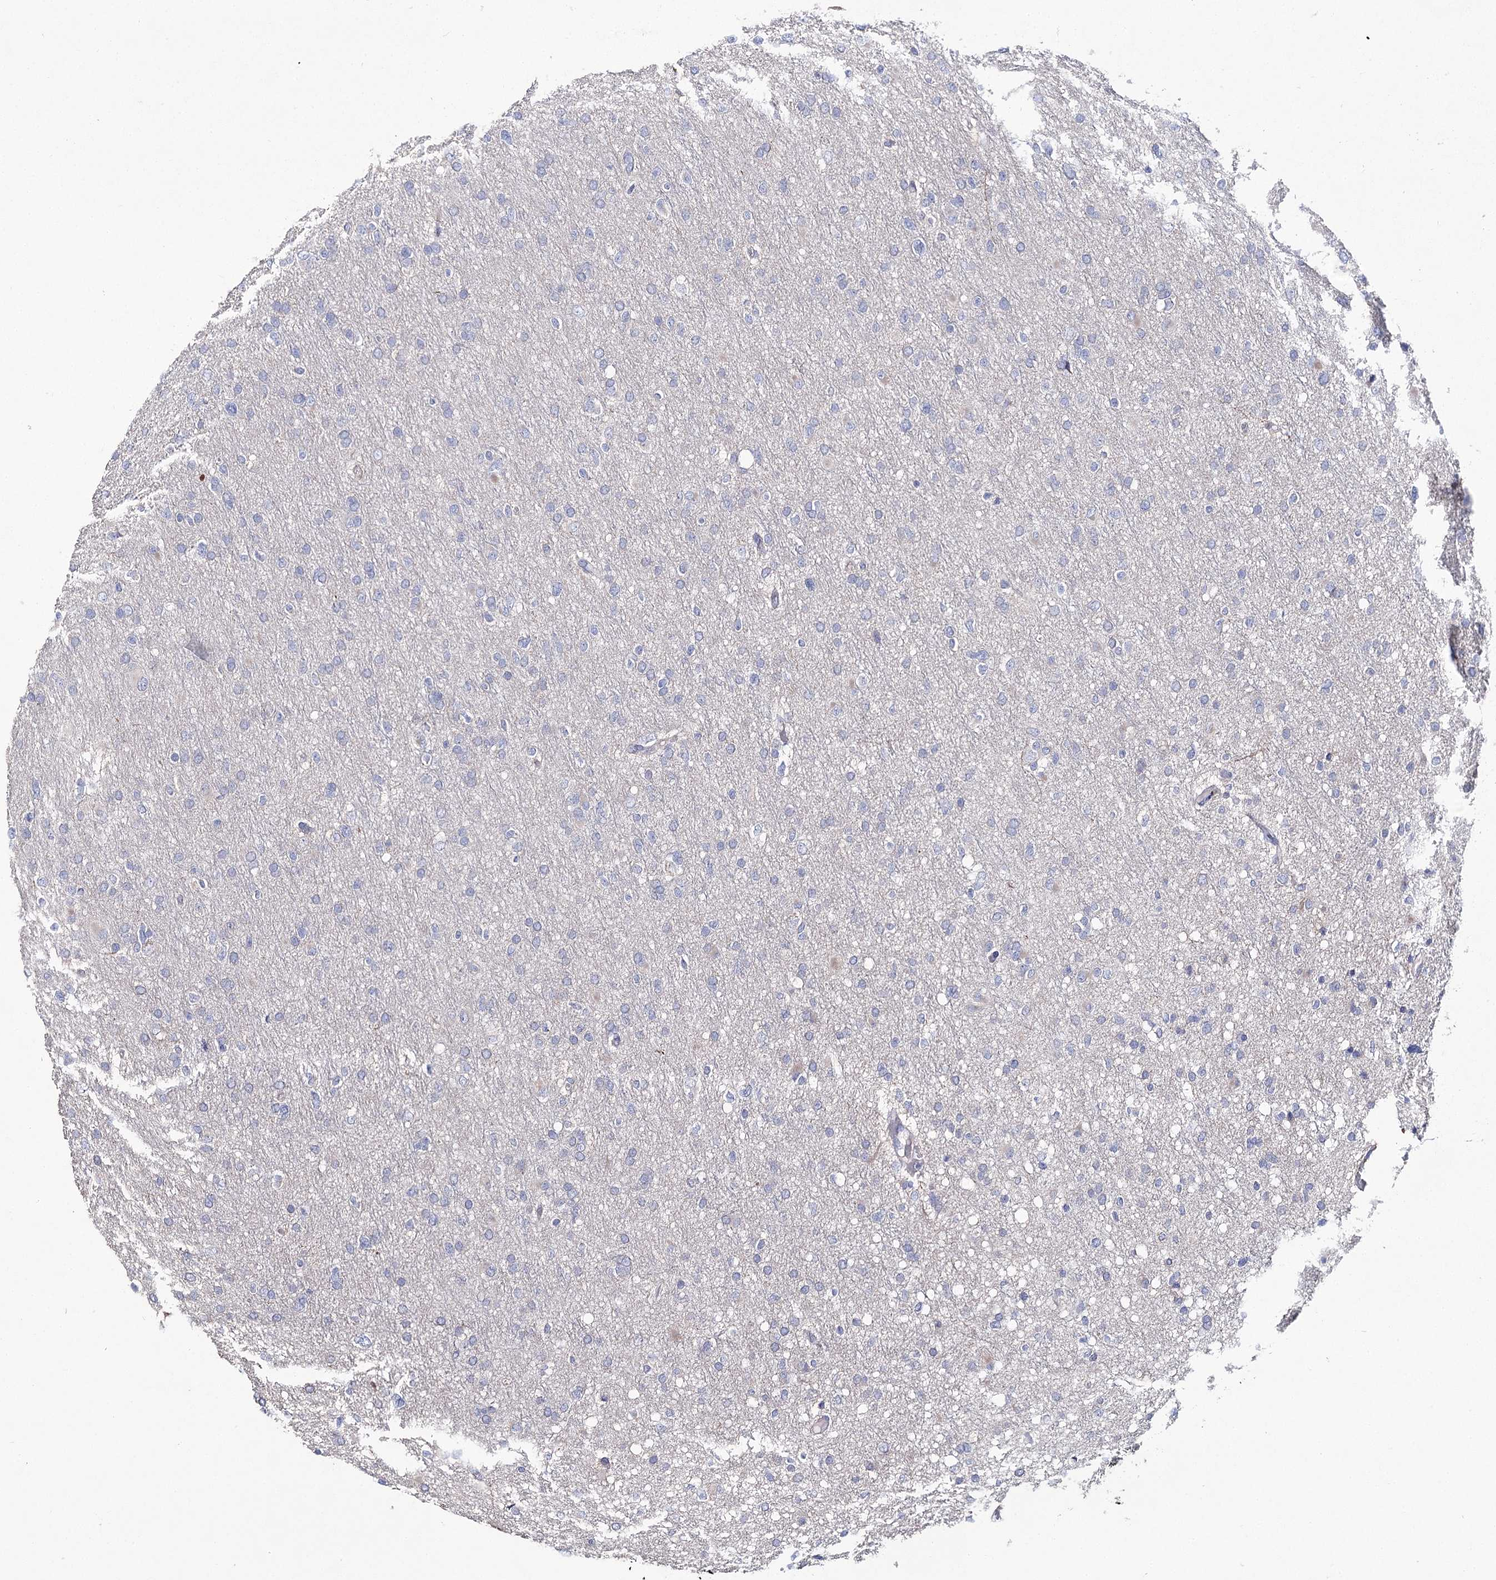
{"staining": {"intensity": "negative", "quantity": "none", "location": "none"}, "tissue": "glioma", "cell_type": "Tumor cells", "image_type": "cancer", "snomed": [{"axis": "morphology", "description": "Glioma, malignant, High grade"}, {"axis": "topography", "description": "Cerebral cortex"}], "caption": "High magnification brightfield microscopy of malignant glioma (high-grade) stained with DAB (3,3'-diaminobenzidine) (brown) and counterstained with hematoxylin (blue): tumor cells show no significant staining.", "gene": "NRAP", "patient": {"sex": "female", "age": 36}}